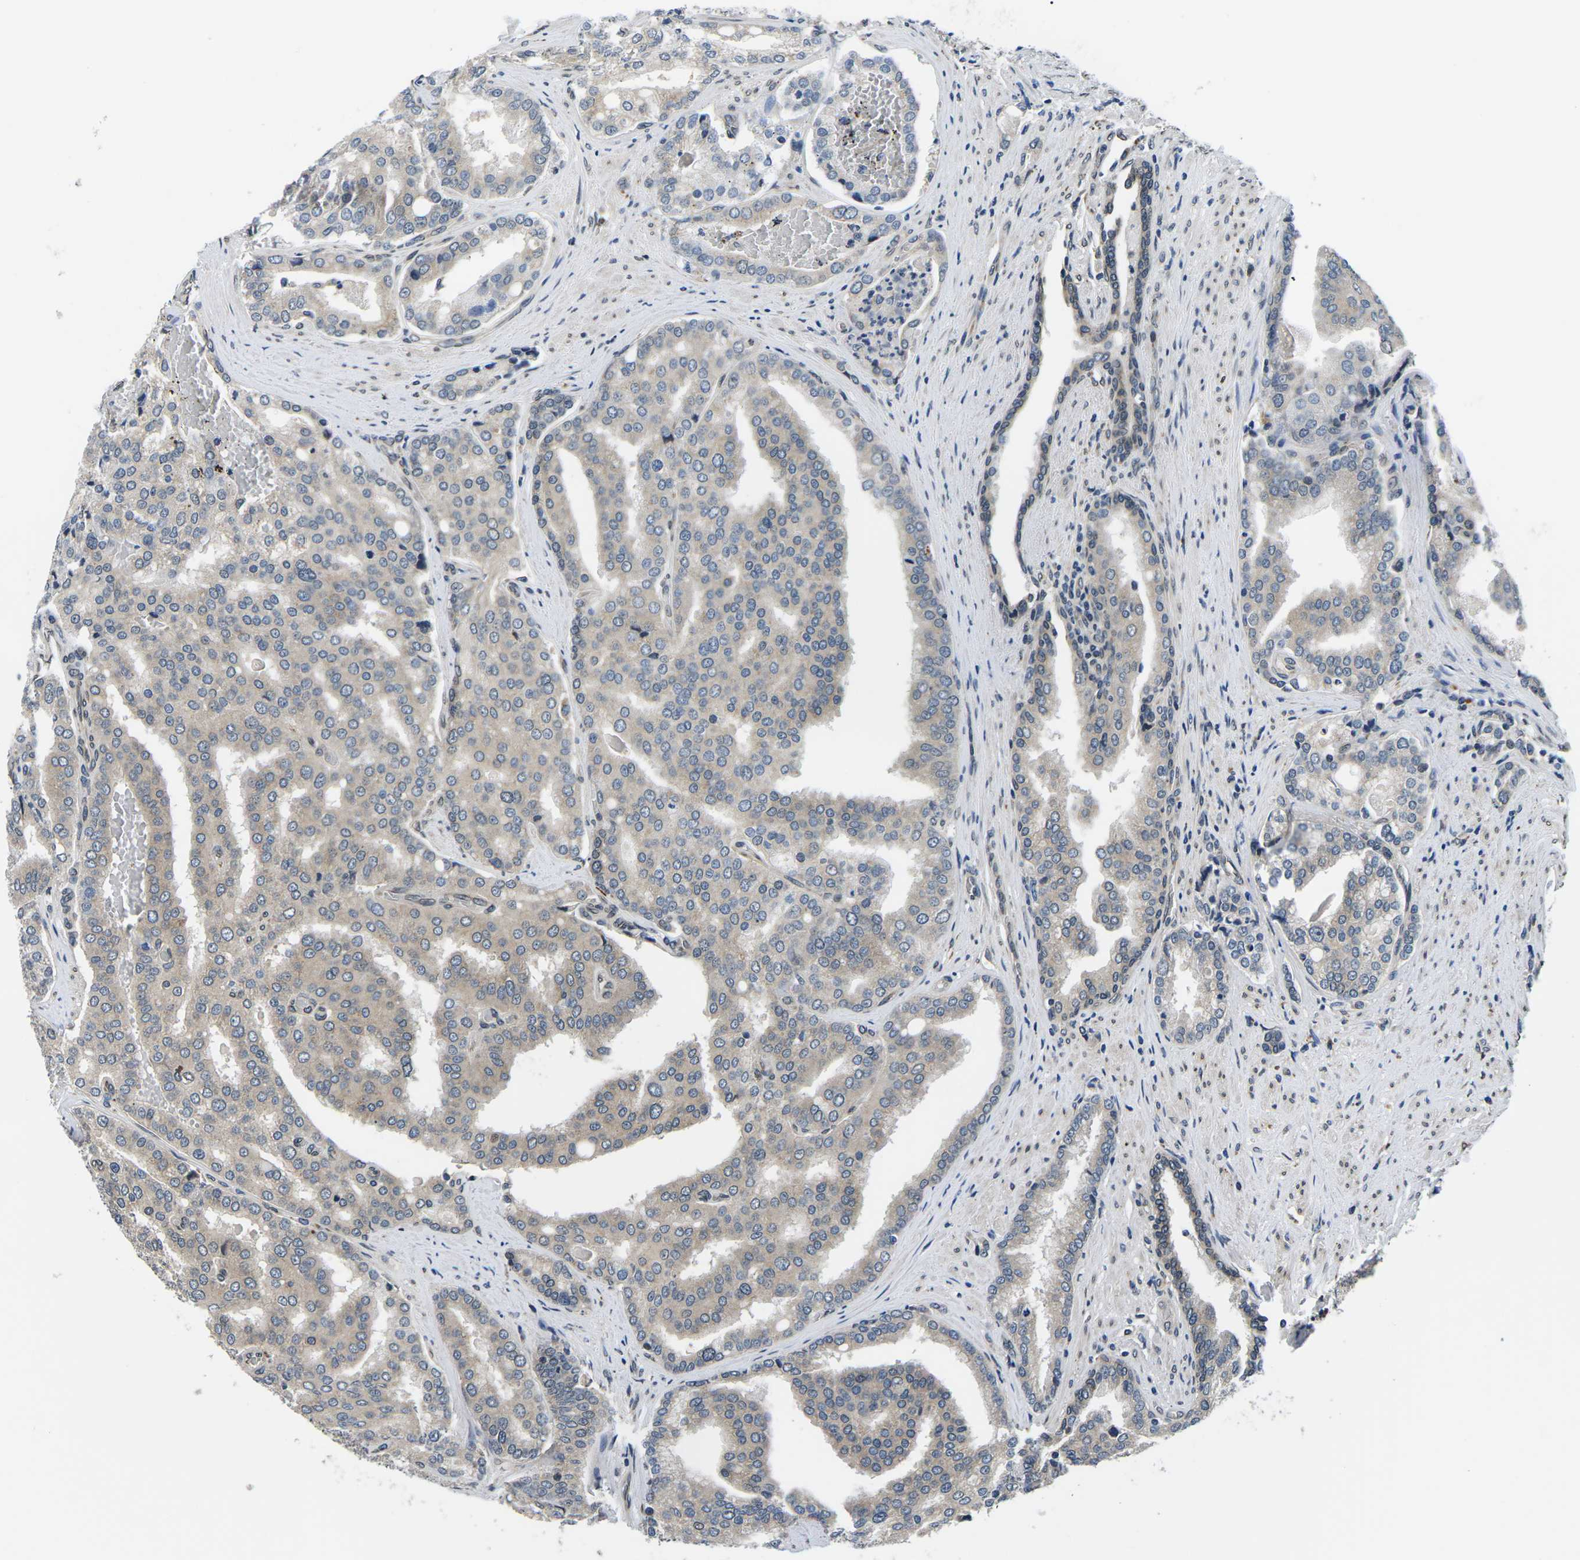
{"staining": {"intensity": "negative", "quantity": "none", "location": "none"}, "tissue": "prostate cancer", "cell_type": "Tumor cells", "image_type": "cancer", "snomed": [{"axis": "morphology", "description": "Adenocarcinoma, High grade"}, {"axis": "topography", "description": "Prostate"}], "caption": "Image shows no significant protein staining in tumor cells of prostate high-grade adenocarcinoma.", "gene": "SNX10", "patient": {"sex": "male", "age": 50}}